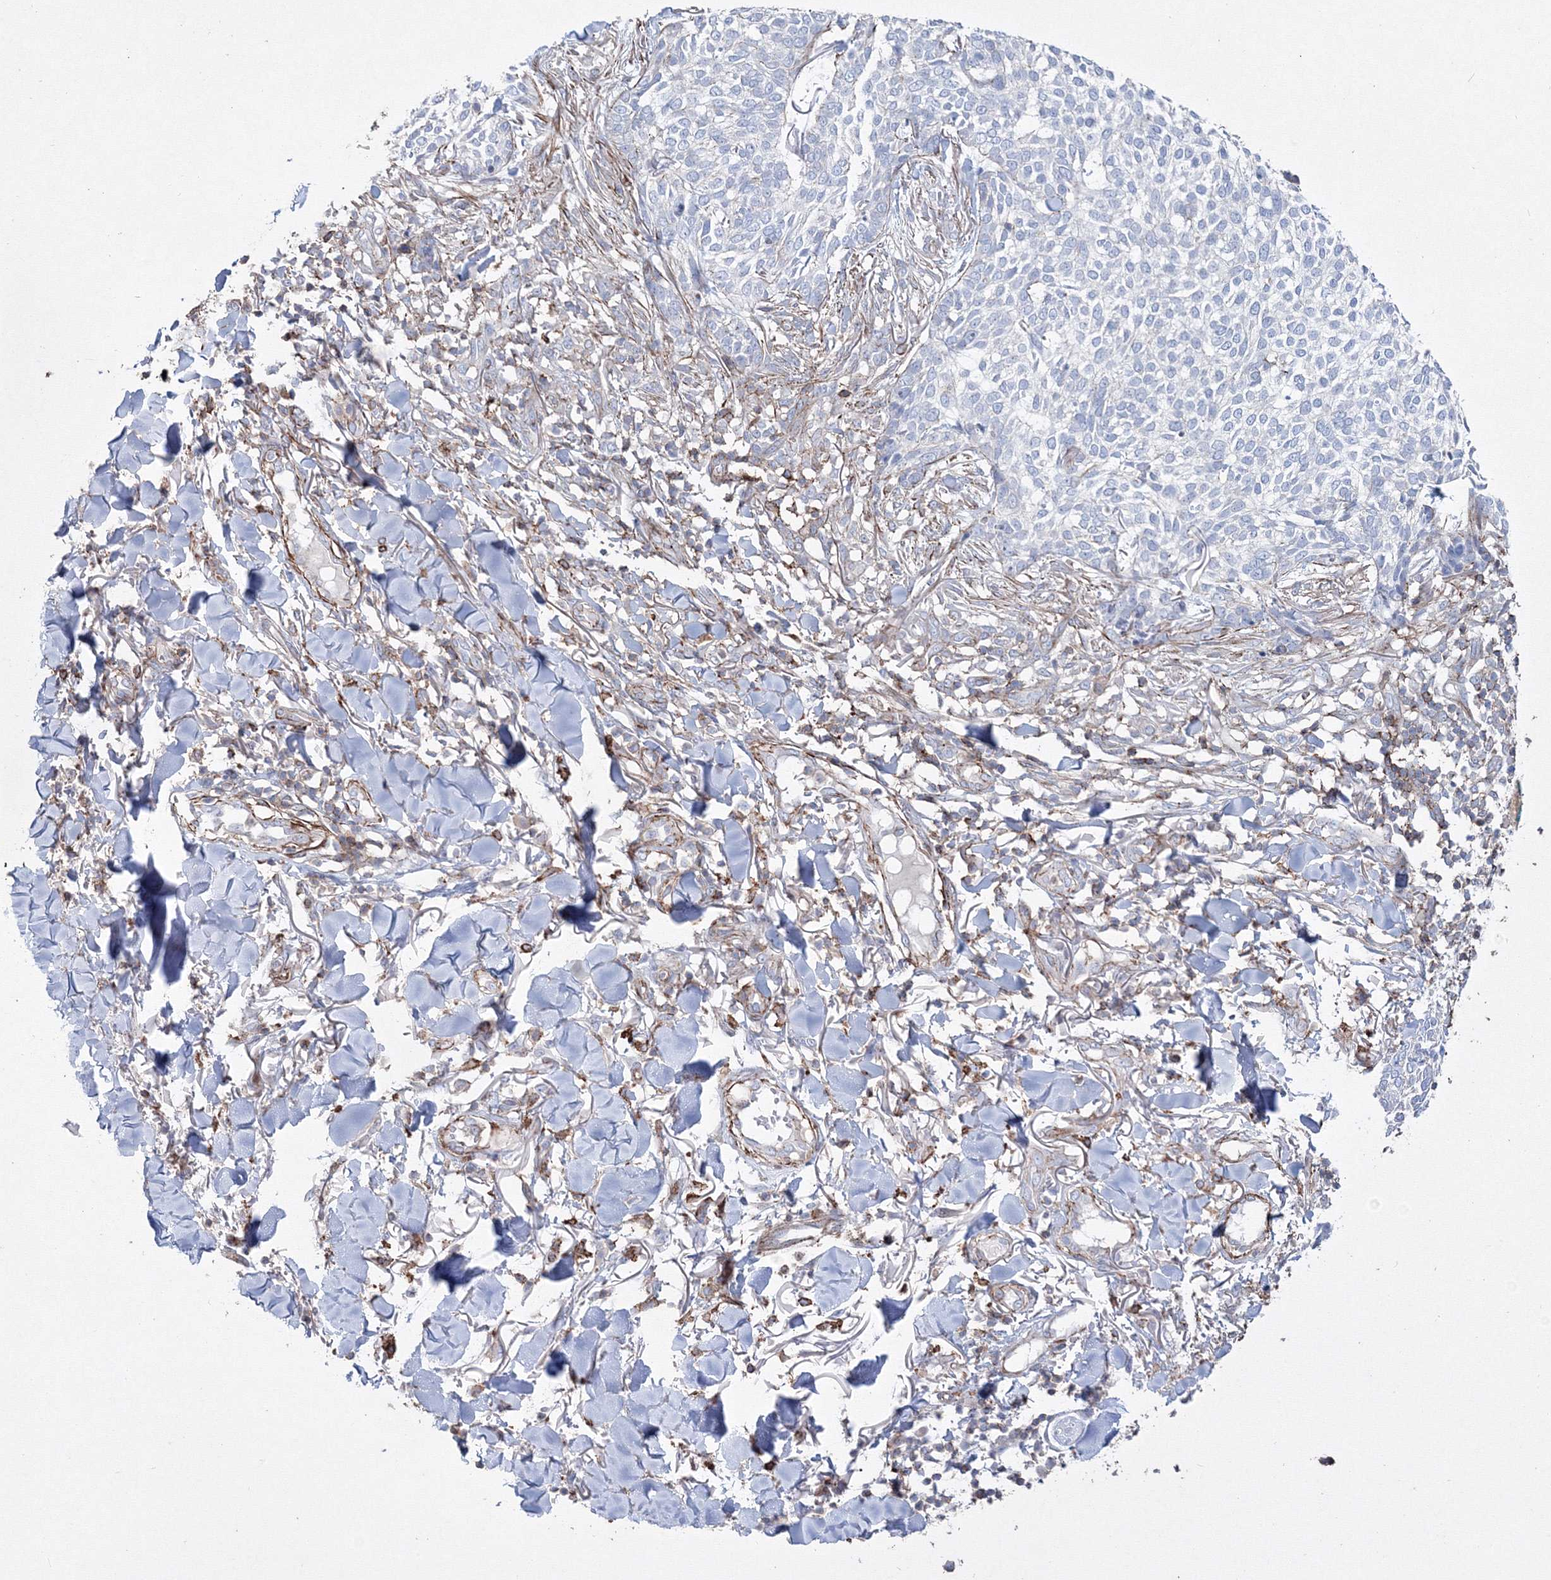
{"staining": {"intensity": "negative", "quantity": "none", "location": "none"}, "tissue": "skin cancer", "cell_type": "Tumor cells", "image_type": "cancer", "snomed": [{"axis": "morphology", "description": "Basal cell carcinoma"}, {"axis": "topography", "description": "Skin"}], "caption": "There is no significant staining in tumor cells of skin cancer (basal cell carcinoma).", "gene": "GPR82", "patient": {"sex": "female", "age": 64}}